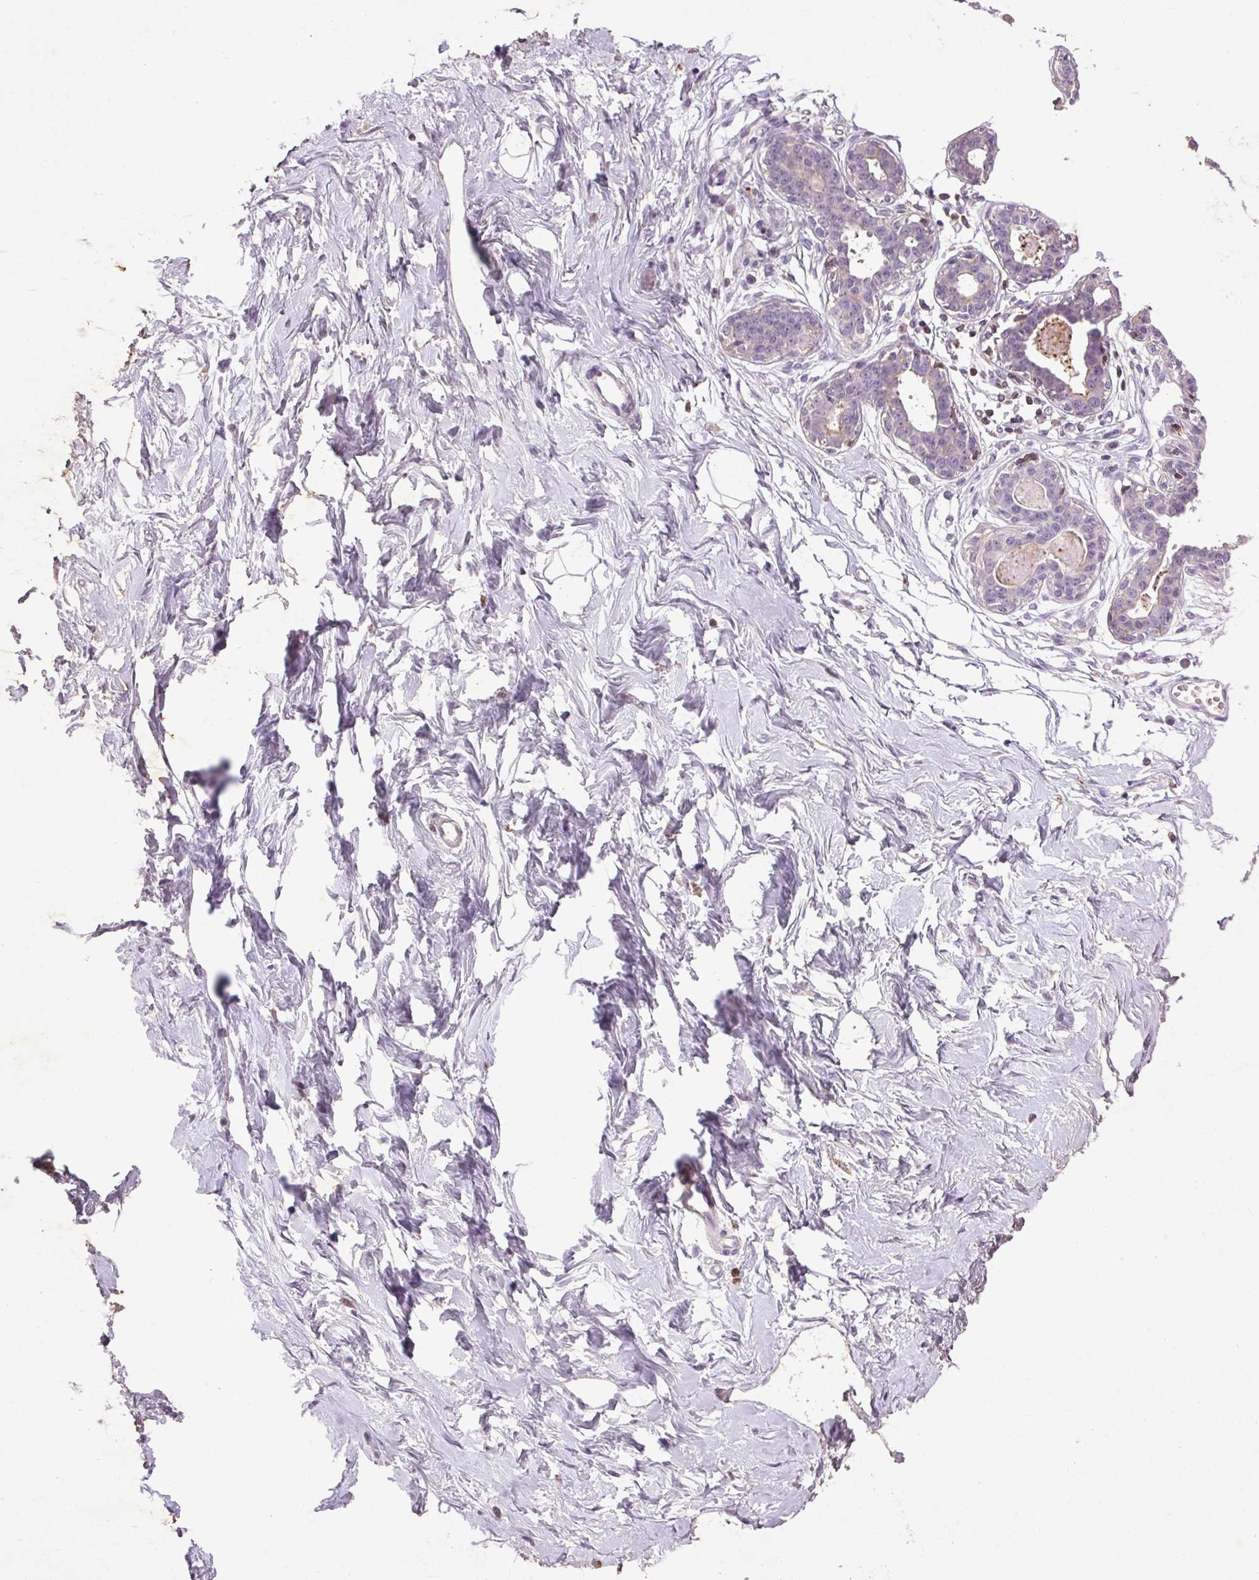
{"staining": {"intensity": "negative", "quantity": "none", "location": "none"}, "tissue": "breast", "cell_type": "Adipocytes", "image_type": "normal", "snomed": [{"axis": "morphology", "description": "Normal tissue, NOS"}, {"axis": "topography", "description": "Breast"}], "caption": "Breast stained for a protein using IHC displays no expression adipocytes.", "gene": "FNDC7", "patient": {"sex": "female", "age": 45}}